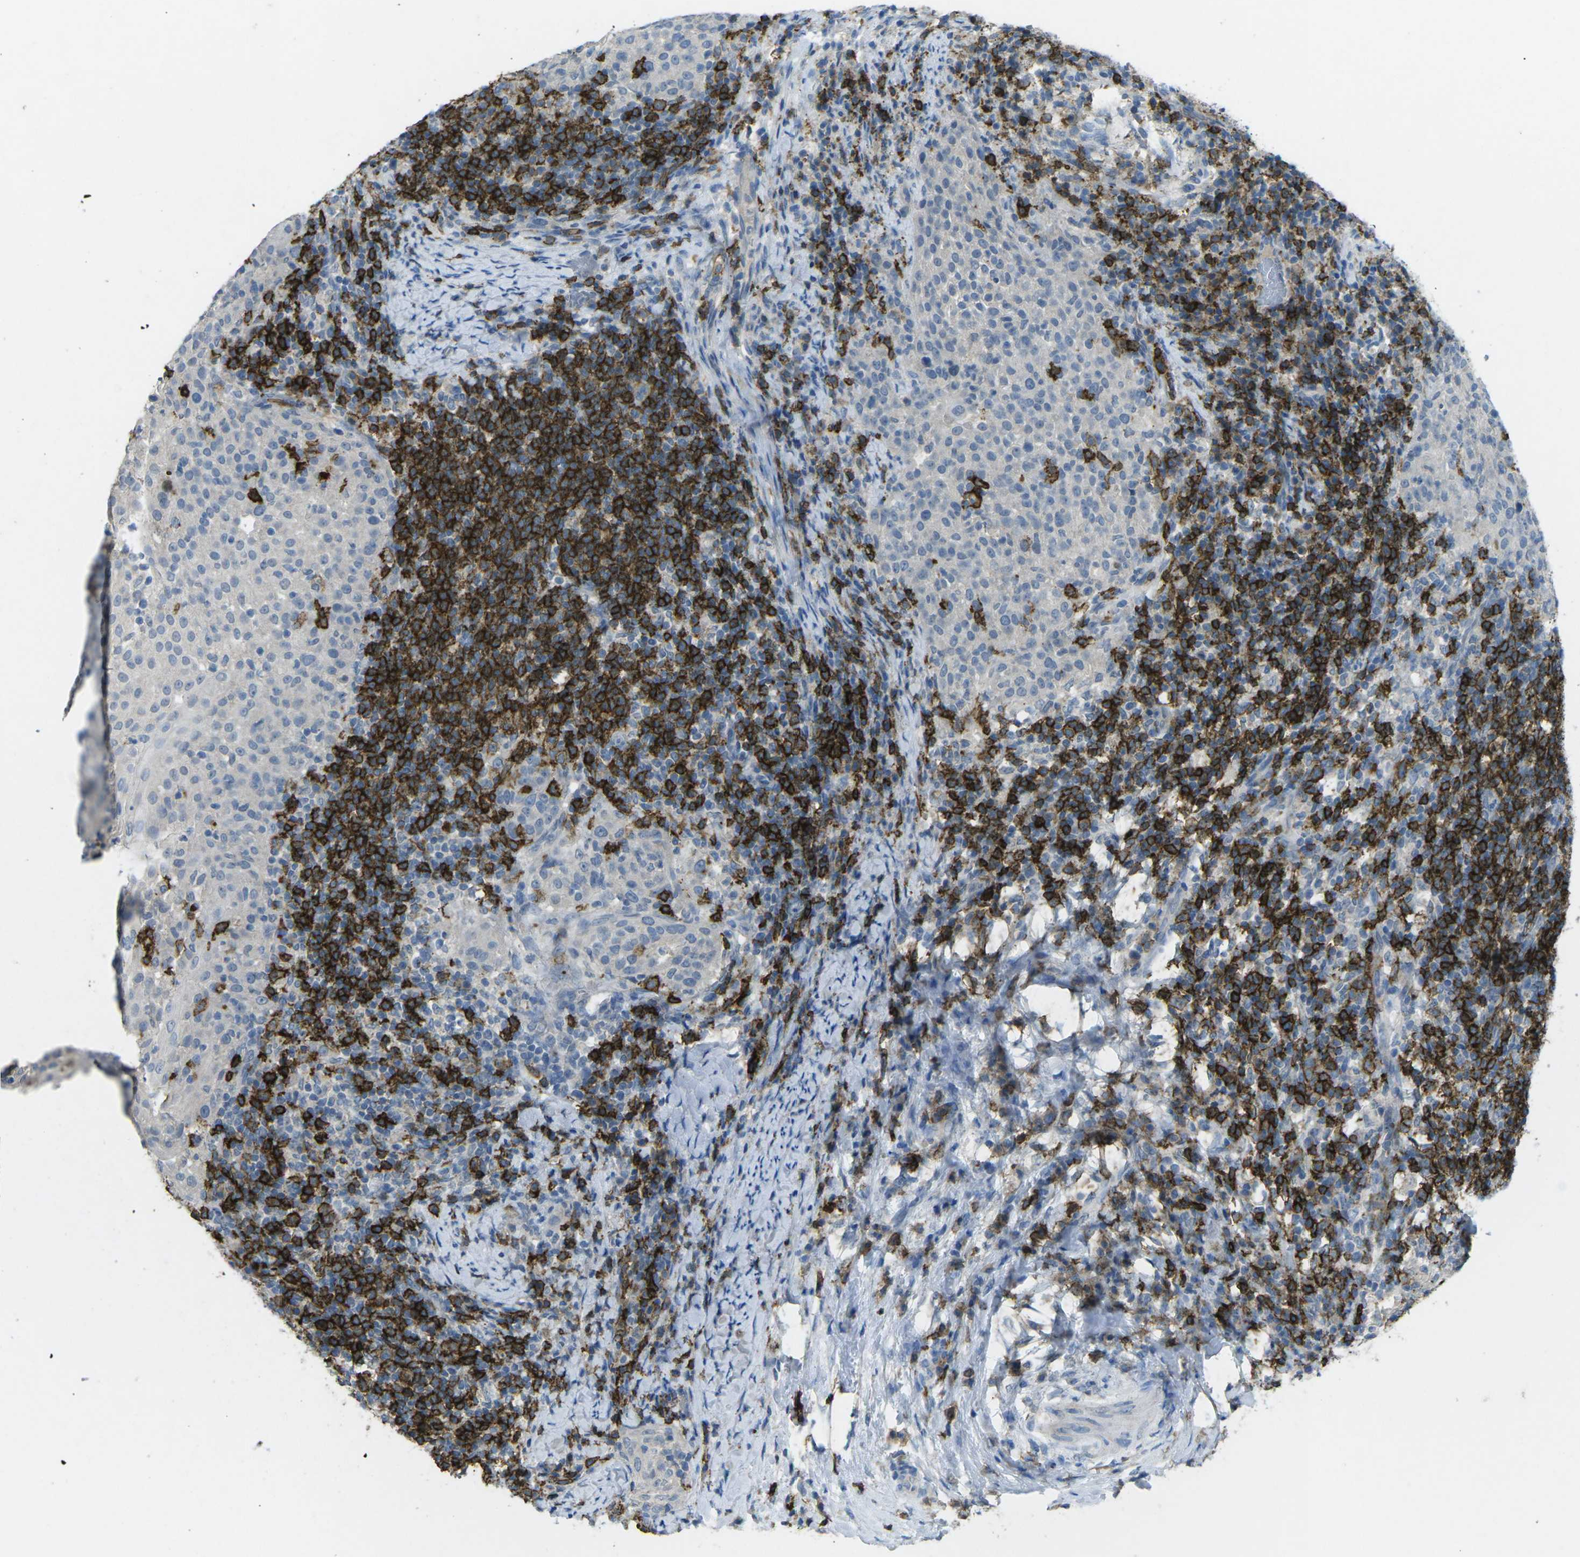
{"staining": {"intensity": "negative", "quantity": "none", "location": "none"}, "tissue": "cervical cancer", "cell_type": "Tumor cells", "image_type": "cancer", "snomed": [{"axis": "morphology", "description": "Squamous cell carcinoma, NOS"}, {"axis": "topography", "description": "Cervix"}], "caption": "This is an immunohistochemistry (IHC) photomicrograph of human squamous cell carcinoma (cervical). There is no staining in tumor cells.", "gene": "CD19", "patient": {"sex": "female", "age": 51}}